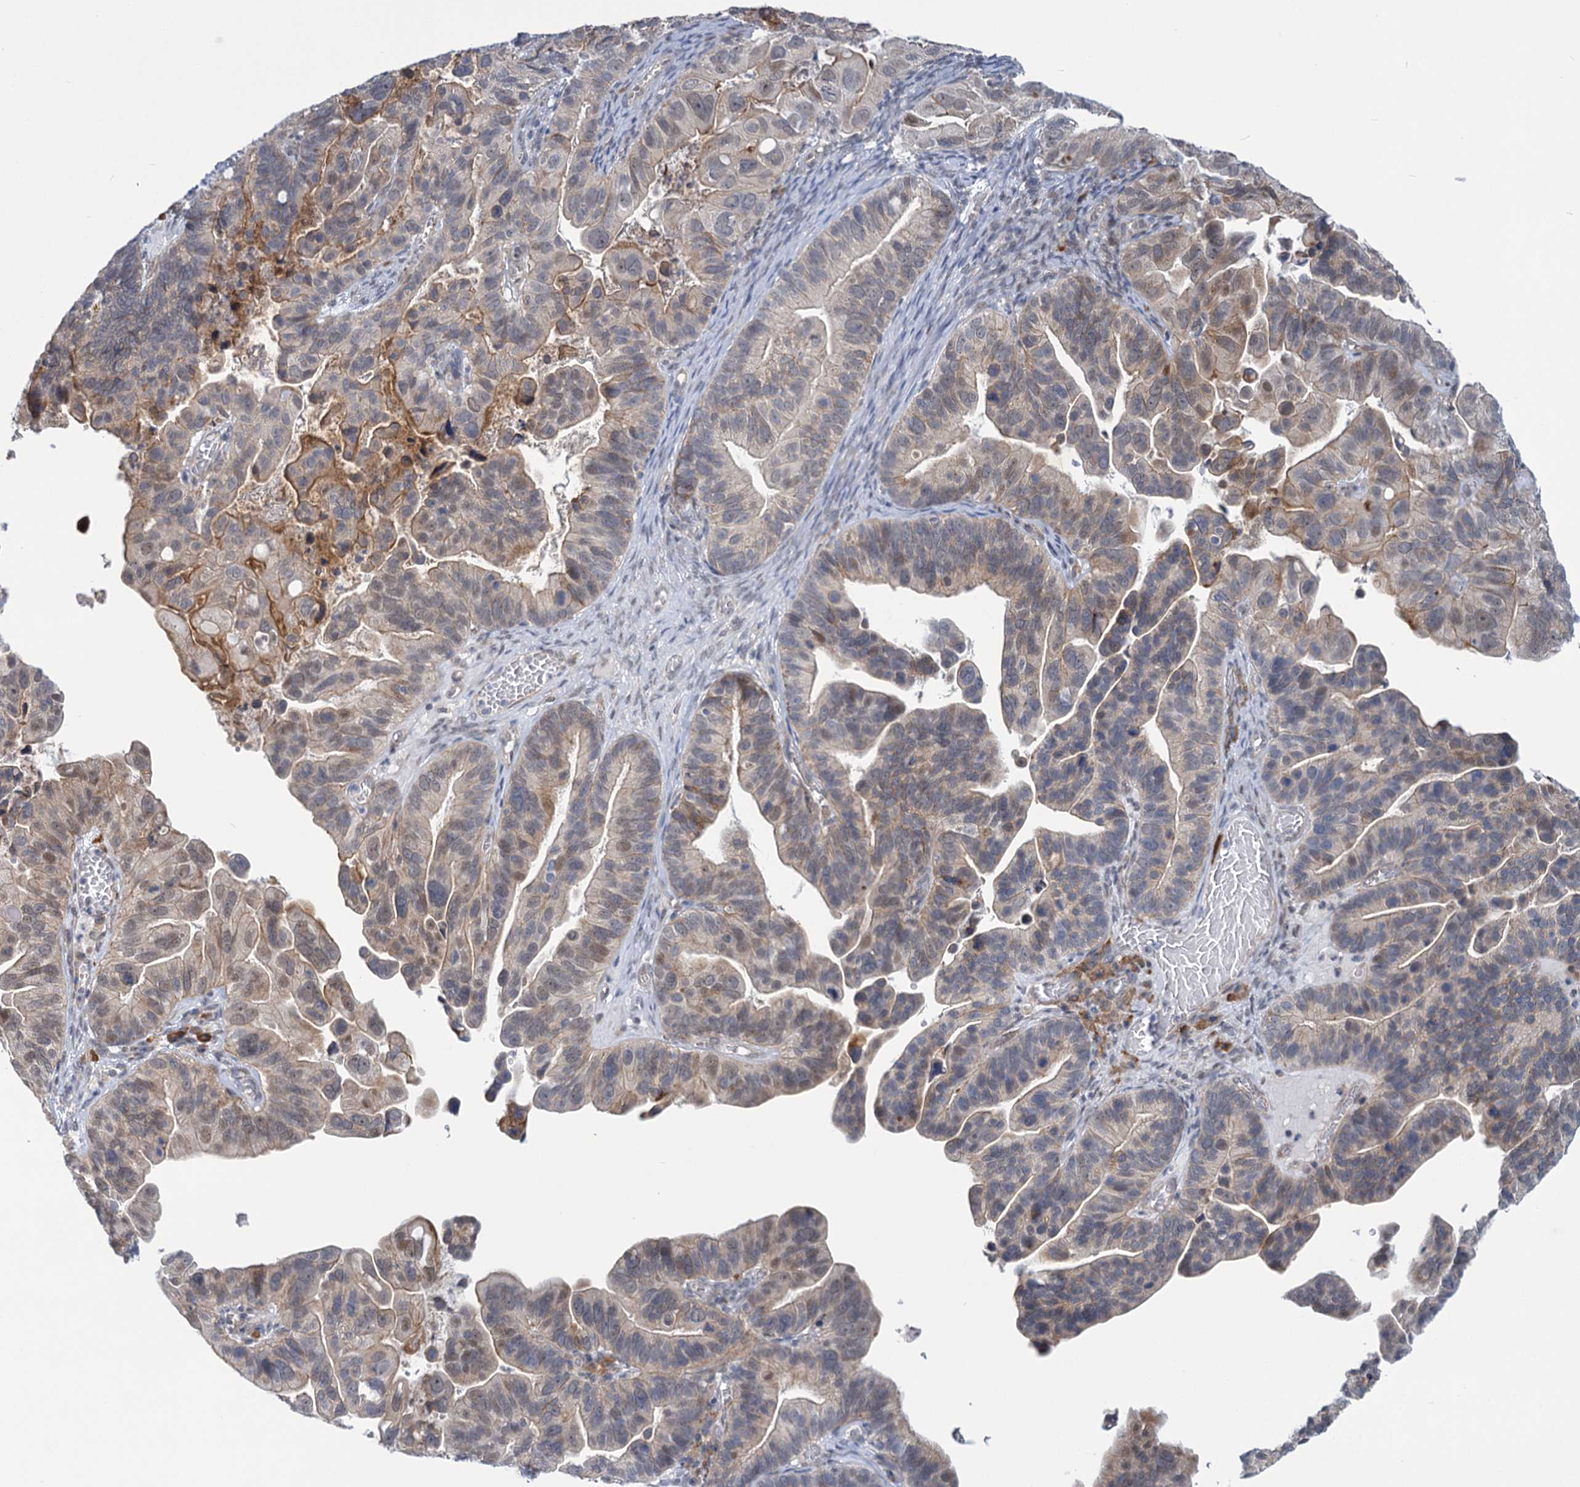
{"staining": {"intensity": "weak", "quantity": "25%-75%", "location": "cytoplasmic/membranous,nuclear"}, "tissue": "ovarian cancer", "cell_type": "Tumor cells", "image_type": "cancer", "snomed": [{"axis": "morphology", "description": "Cystadenocarcinoma, serous, NOS"}, {"axis": "topography", "description": "Ovary"}], "caption": "Protein staining of ovarian serous cystadenocarcinoma tissue shows weak cytoplasmic/membranous and nuclear positivity in approximately 25%-75% of tumor cells. (DAB IHC, brown staining for protein, blue staining for nuclei).", "gene": "MBLAC2", "patient": {"sex": "female", "age": 56}}